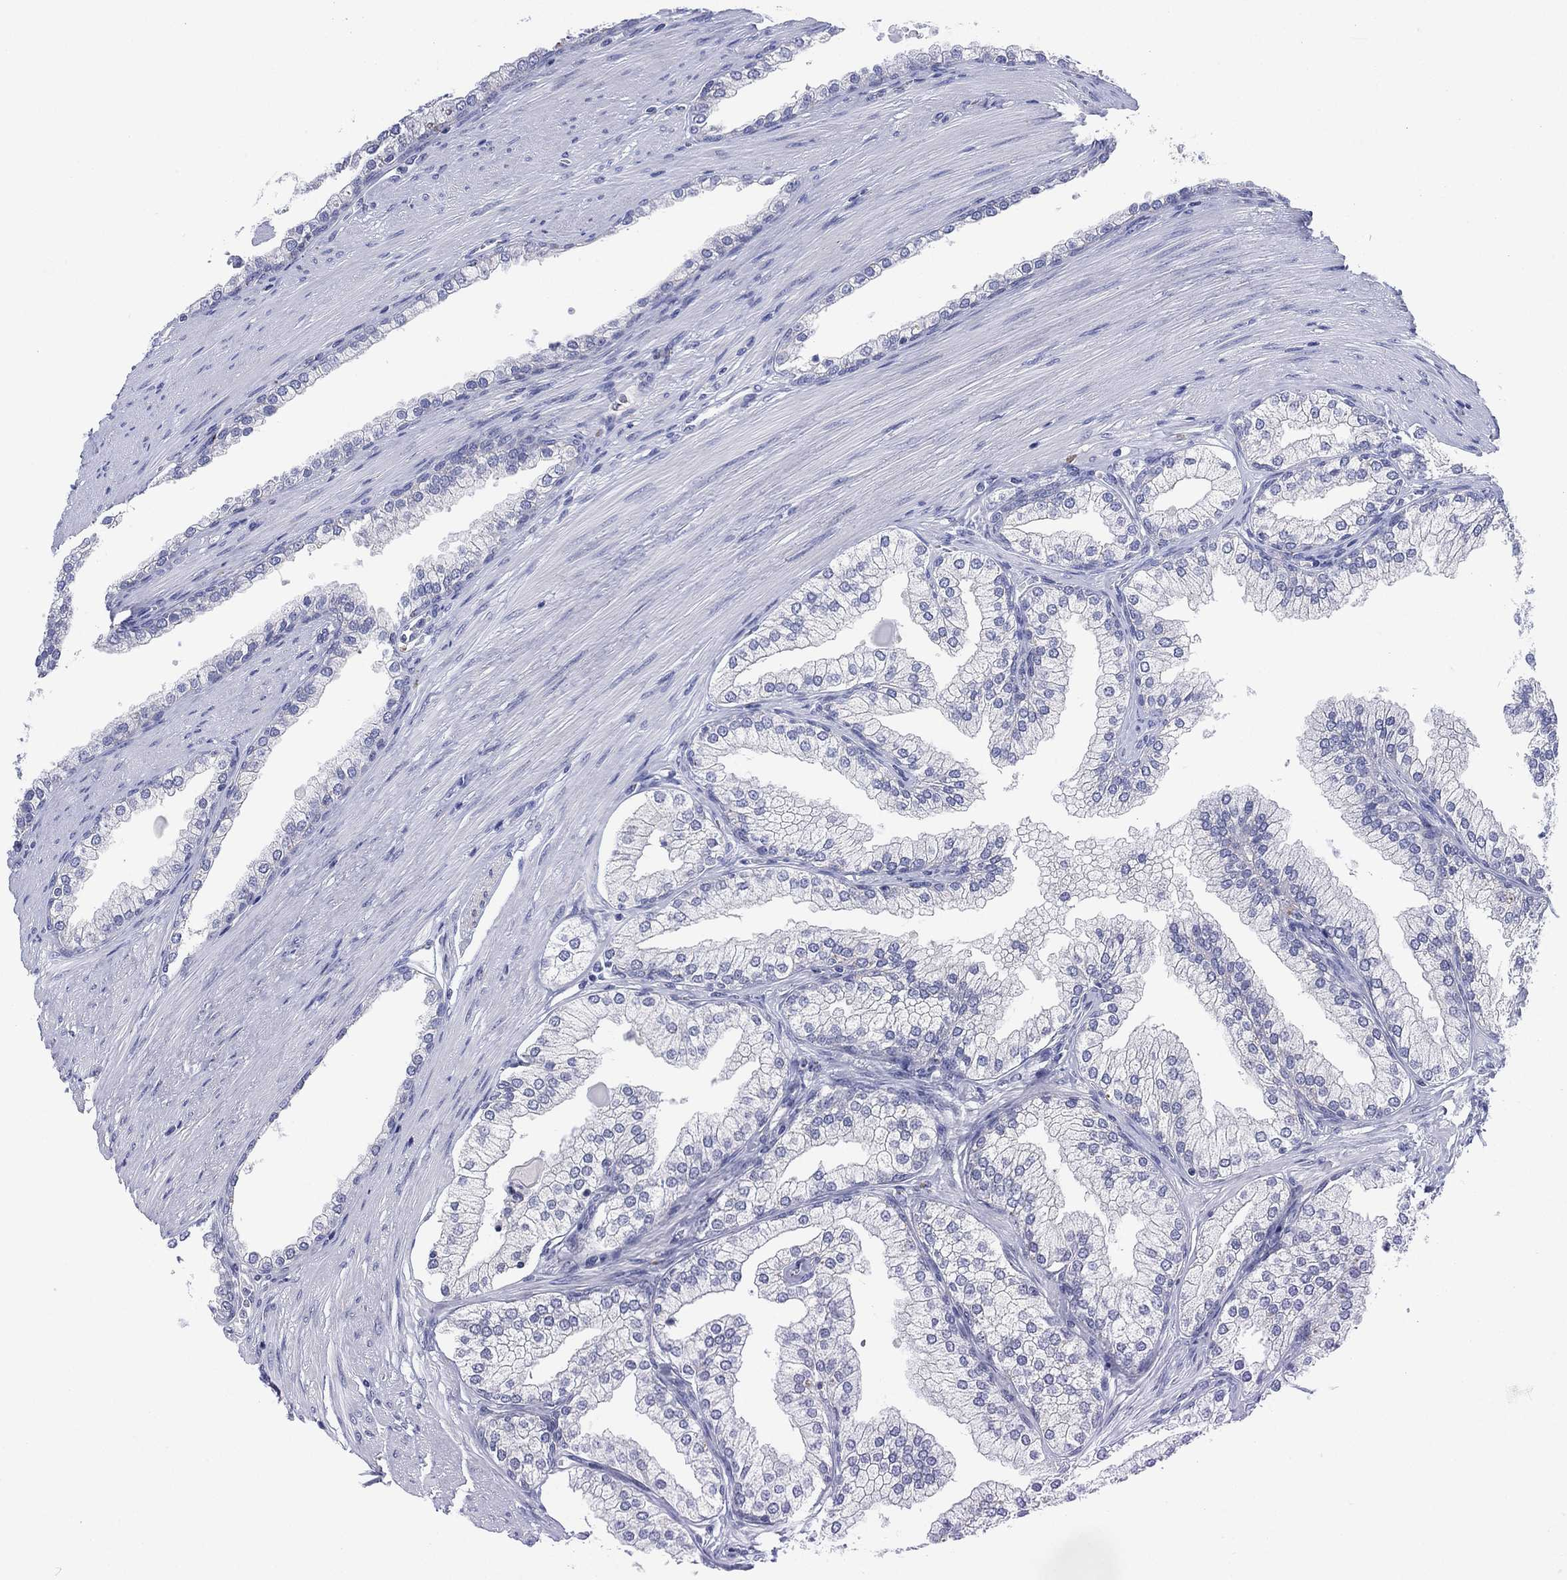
{"staining": {"intensity": "negative", "quantity": "none", "location": "none"}, "tissue": "prostate cancer", "cell_type": "Tumor cells", "image_type": "cancer", "snomed": [{"axis": "morphology", "description": "Adenocarcinoma, NOS"}, {"axis": "topography", "description": "Prostate"}], "caption": "Immunohistochemical staining of prostate cancer displays no significant expression in tumor cells.", "gene": "CHRNA3", "patient": {"sex": "male", "age": 67}}